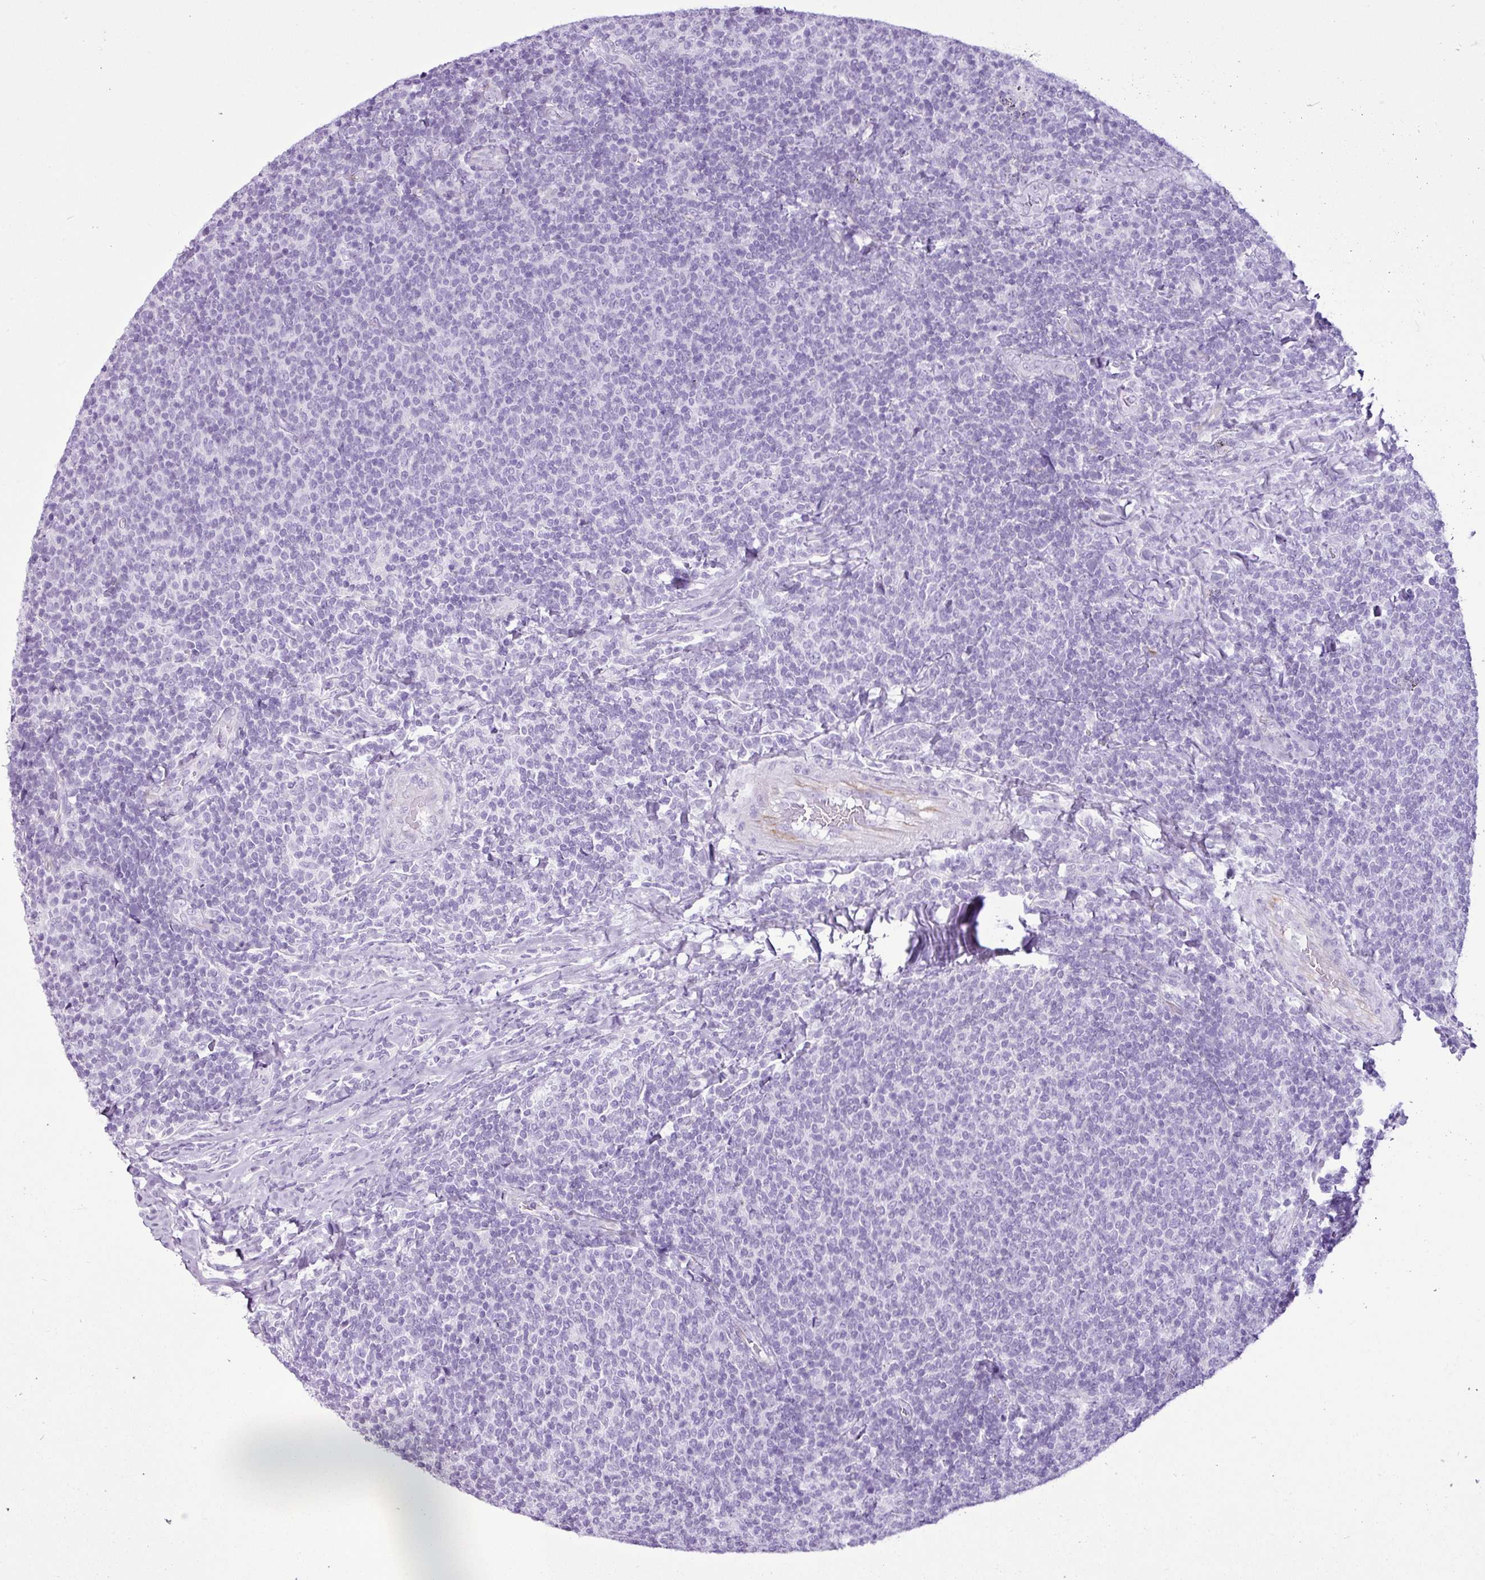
{"staining": {"intensity": "negative", "quantity": "none", "location": "none"}, "tissue": "lymphoma", "cell_type": "Tumor cells", "image_type": "cancer", "snomed": [{"axis": "morphology", "description": "Malignant lymphoma, non-Hodgkin's type, Low grade"}, {"axis": "topography", "description": "Lymph node"}], "caption": "Immunohistochemistry of human lymphoma demonstrates no expression in tumor cells.", "gene": "LILRB4", "patient": {"sex": "male", "age": 52}}